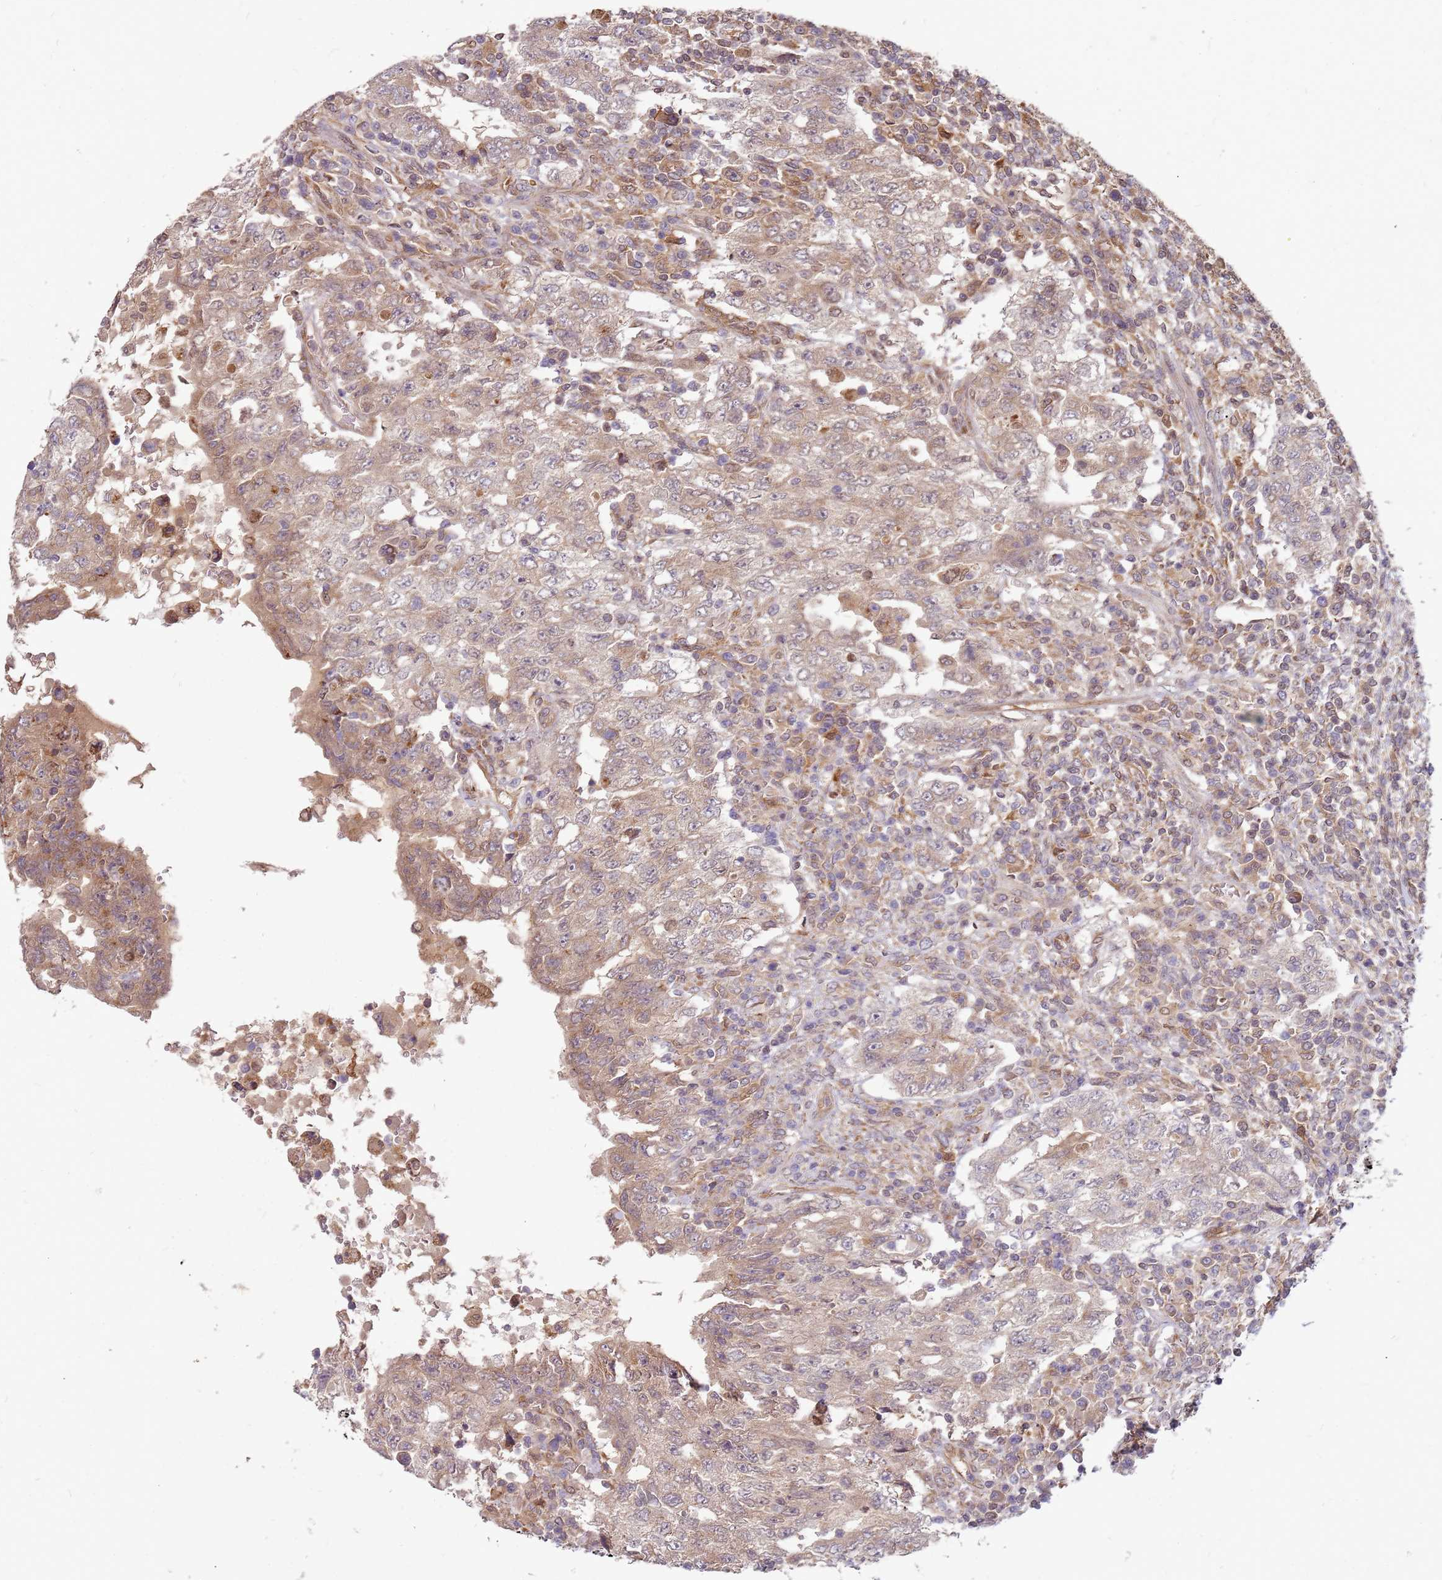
{"staining": {"intensity": "moderate", "quantity": ">75%", "location": "cytoplasmic/membranous"}, "tissue": "testis cancer", "cell_type": "Tumor cells", "image_type": "cancer", "snomed": [{"axis": "morphology", "description": "Carcinoma, Embryonal, NOS"}, {"axis": "topography", "description": "Testis"}], "caption": "Testis cancer stained with DAB immunohistochemistry shows medium levels of moderate cytoplasmic/membranous positivity in about >75% of tumor cells.", "gene": "NUDT14", "patient": {"sex": "male", "age": 26}}